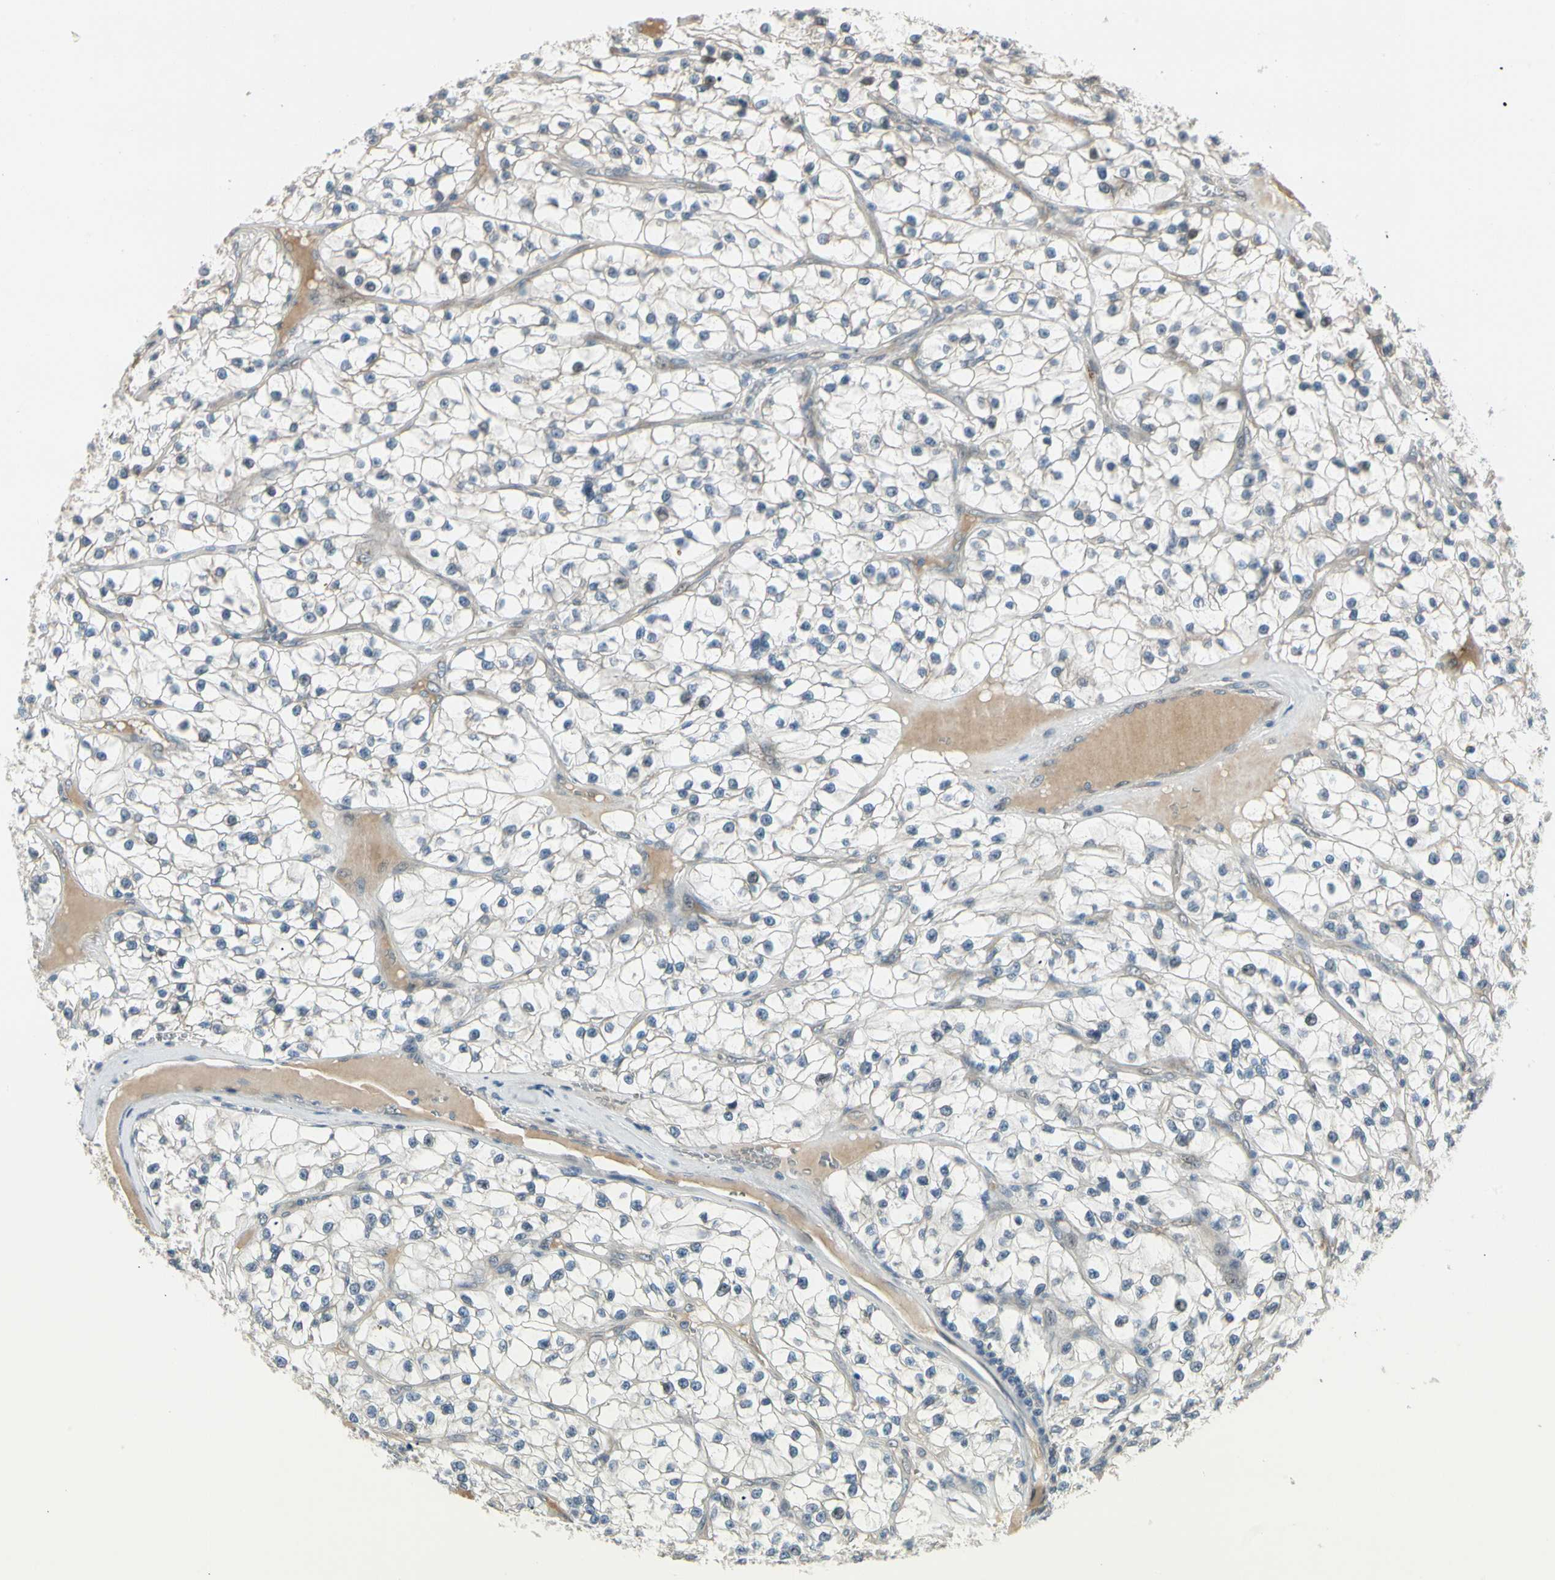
{"staining": {"intensity": "negative", "quantity": "none", "location": "none"}, "tissue": "renal cancer", "cell_type": "Tumor cells", "image_type": "cancer", "snomed": [{"axis": "morphology", "description": "Adenocarcinoma, NOS"}, {"axis": "topography", "description": "Kidney"}], "caption": "Renal adenocarcinoma stained for a protein using immunohistochemistry (IHC) displays no positivity tumor cells.", "gene": "PCDHB15", "patient": {"sex": "female", "age": 57}}